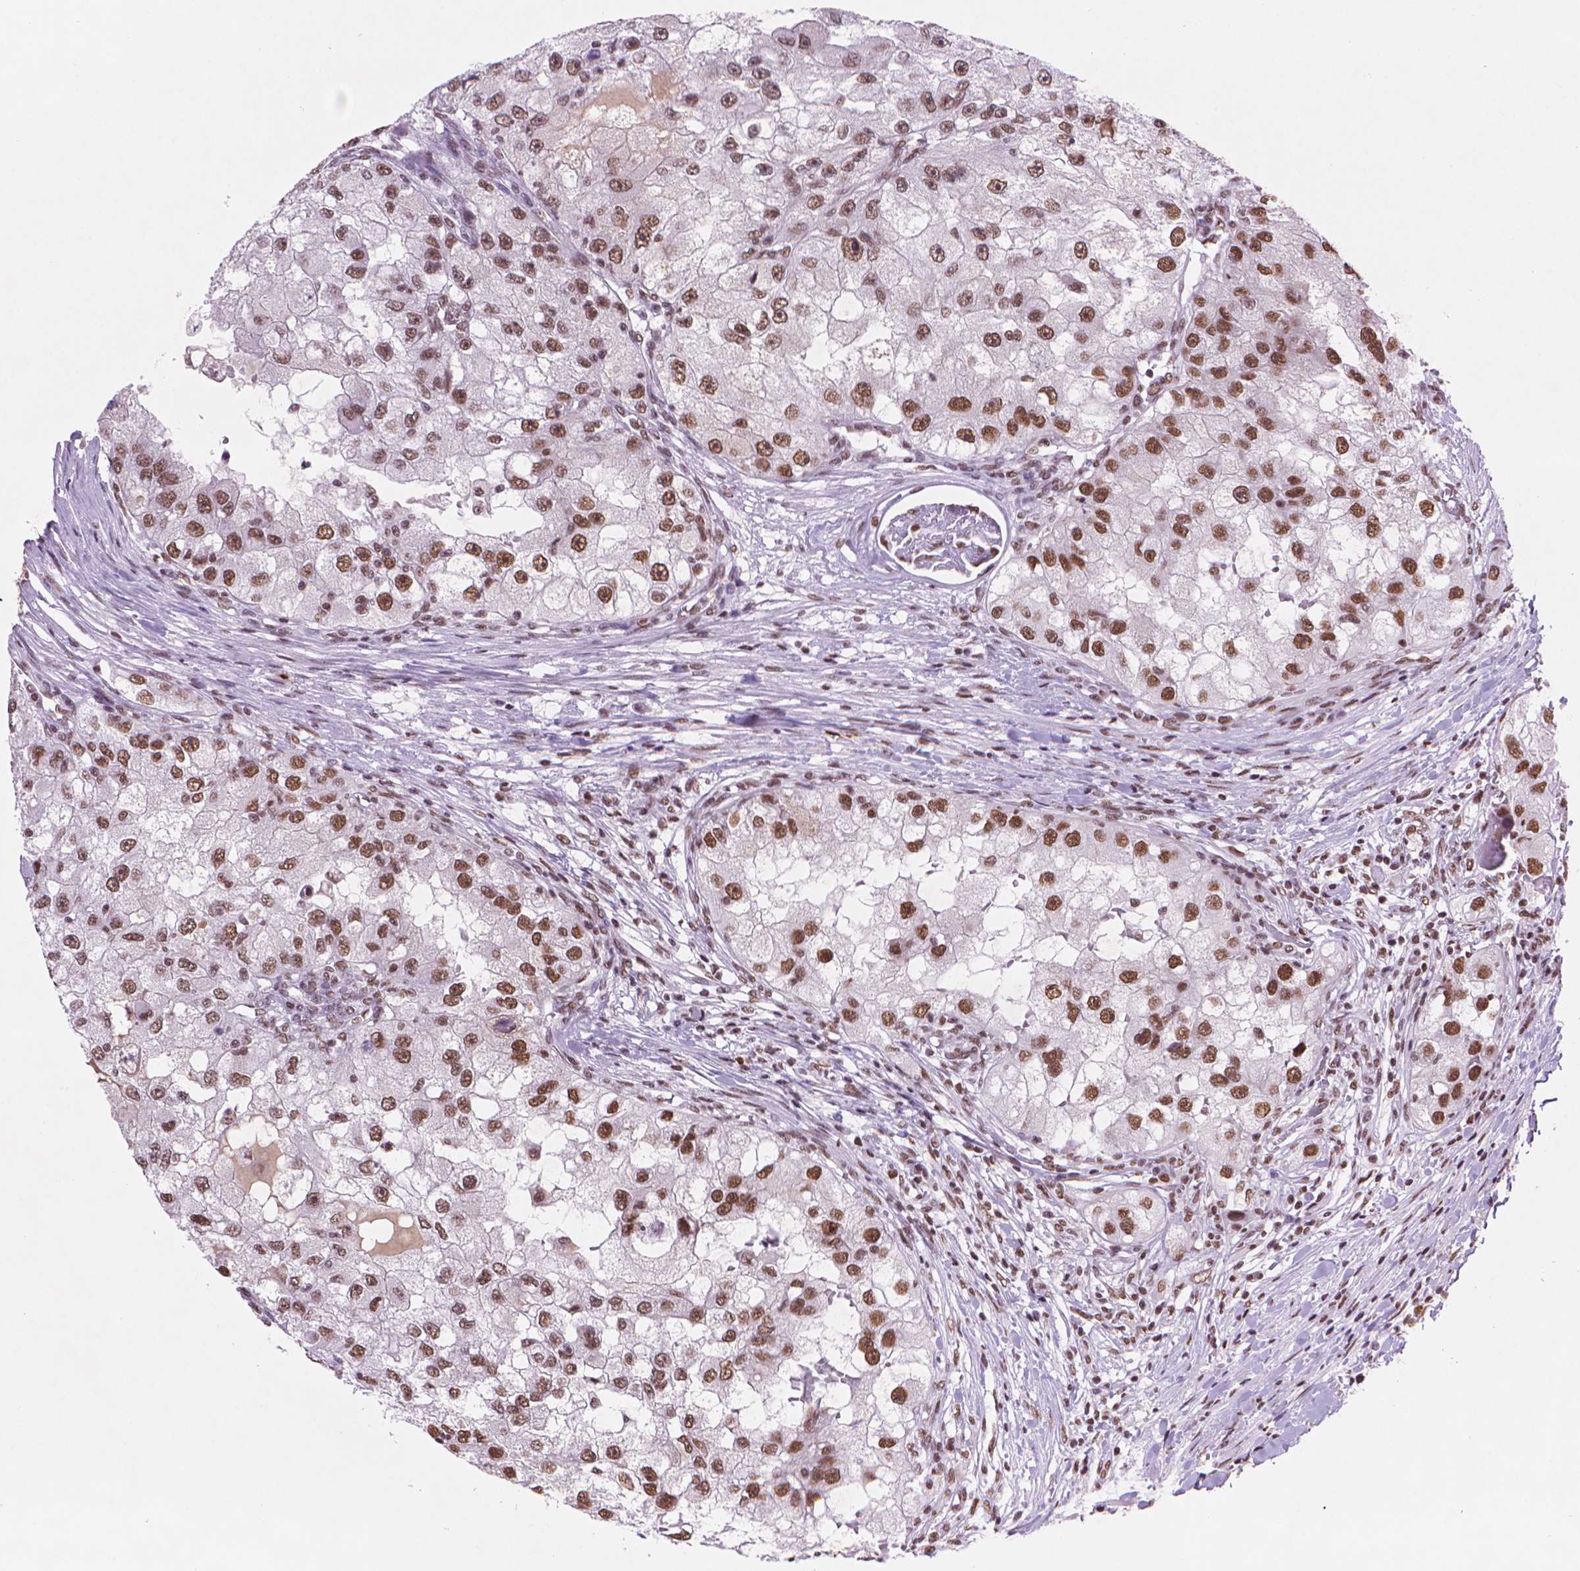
{"staining": {"intensity": "moderate", "quantity": ">75%", "location": "nuclear"}, "tissue": "renal cancer", "cell_type": "Tumor cells", "image_type": "cancer", "snomed": [{"axis": "morphology", "description": "Adenocarcinoma, NOS"}, {"axis": "topography", "description": "Kidney"}], "caption": "Immunohistochemical staining of human renal cancer reveals moderate nuclear protein expression in approximately >75% of tumor cells.", "gene": "RPA4", "patient": {"sex": "male", "age": 63}}